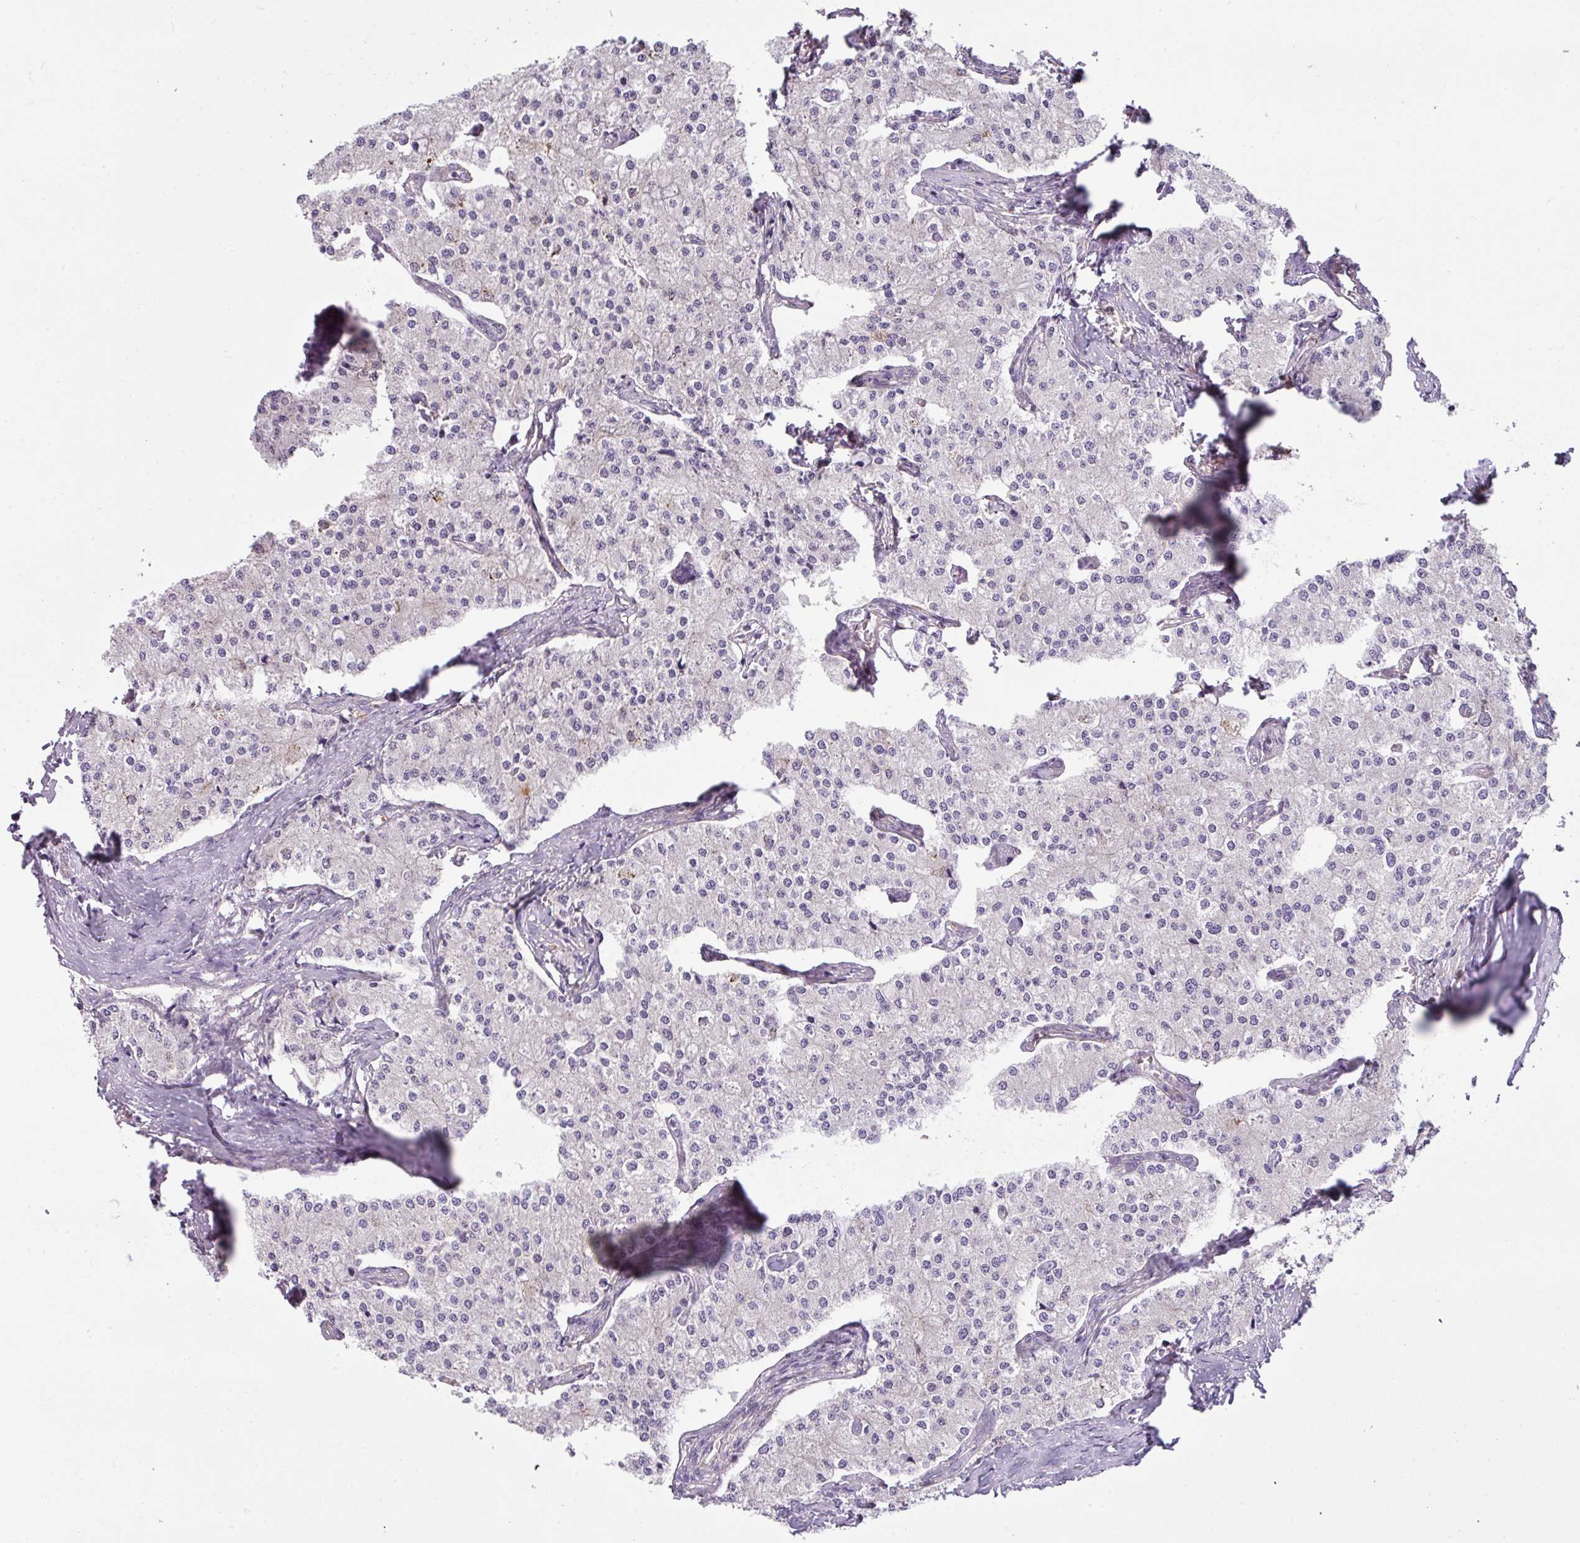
{"staining": {"intensity": "negative", "quantity": "none", "location": "none"}, "tissue": "carcinoid", "cell_type": "Tumor cells", "image_type": "cancer", "snomed": [{"axis": "morphology", "description": "Carcinoid, malignant, NOS"}, {"axis": "topography", "description": "Colon"}], "caption": "Micrograph shows no significant protein staining in tumor cells of carcinoid (malignant).", "gene": "BUD23", "patient": {"sex": "female", "age": 52}}